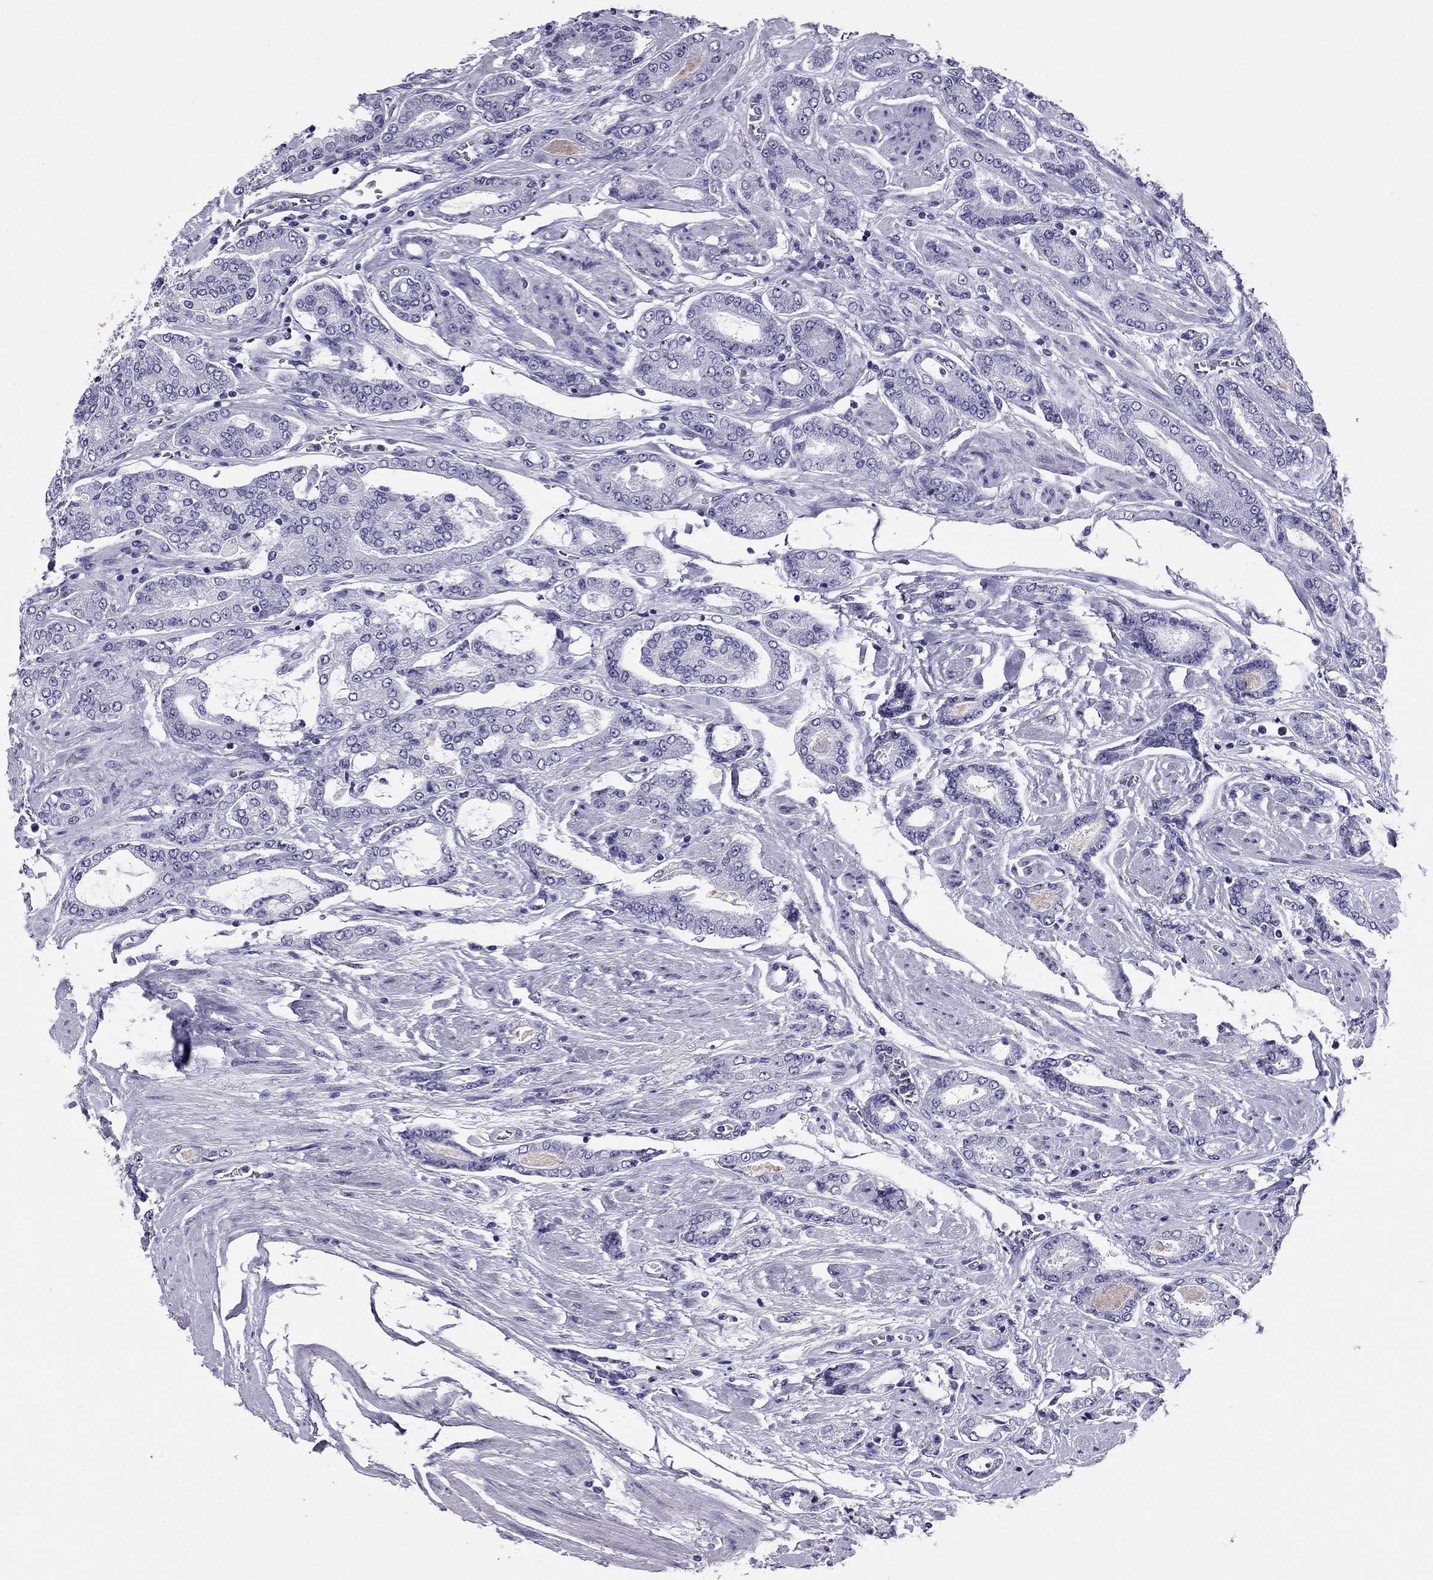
{"staining": {"intensity": "negative", "quantity": "none", "location": "none"}, "tissue": "prostate cancer", "cell_type": "Tumor cells", "image_type": "cancer", "snomed": [{"axis": "morphology", "description": "Adenocarcinoma, NOS"}, {"axis": "topography", "description": "Prostate"}], "caption": "IHC histopathology image of human prostate cancer (adenocarcinoma) stained for a protein (brown), which shows no positivity in tumor cells.", "gene": "CROCC2", "patient": {"sex": "male", "age": 64}}